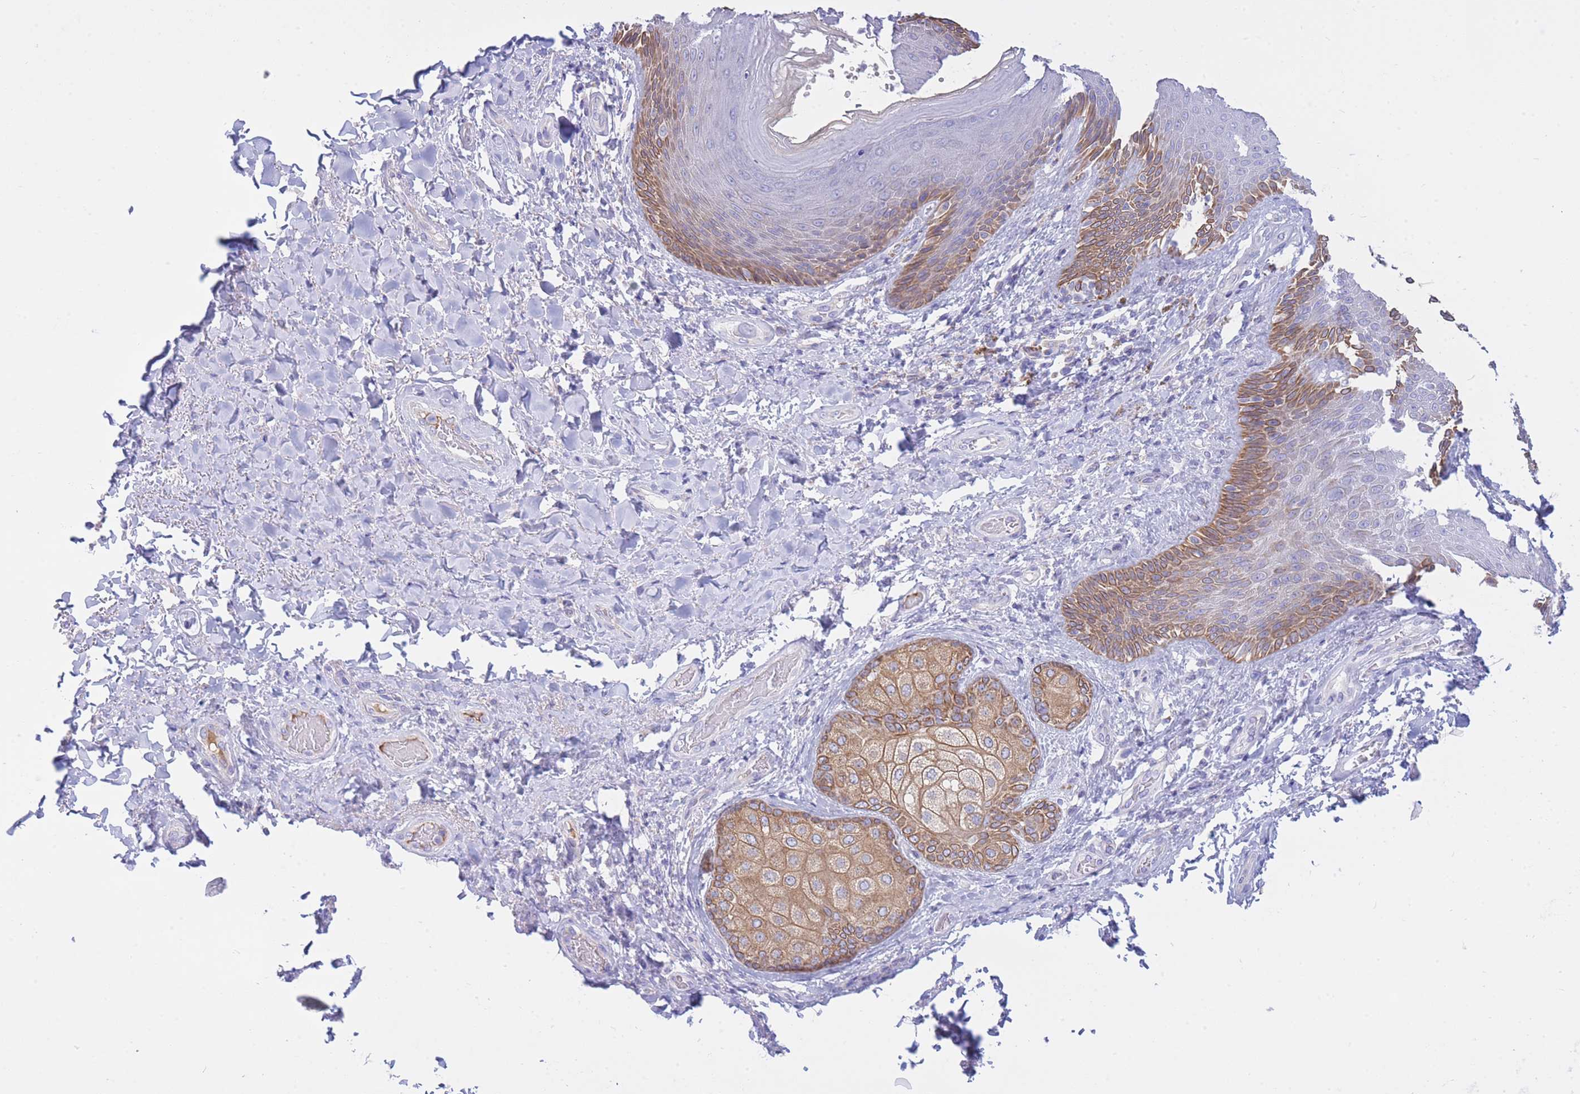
{"staining": {"intensity": "moderate", "quantity": "25%-75%", "location": "cytoplasmic/membranous"}, "tissue": "skin", "cell_type": "Epidermal cells", "image_type": "normal", "snomed": [{"axis": "morphology", "description": "Normal tissue, NOS"}, {"axis": "topography", "description": "Anal"}], "caption": "Skin stained for a protein exhibits moderate cytoplasmic/membranous positivity in epidermal cells.", "gene": "NANP", "patient": {"sex": "female", "age": 89}}